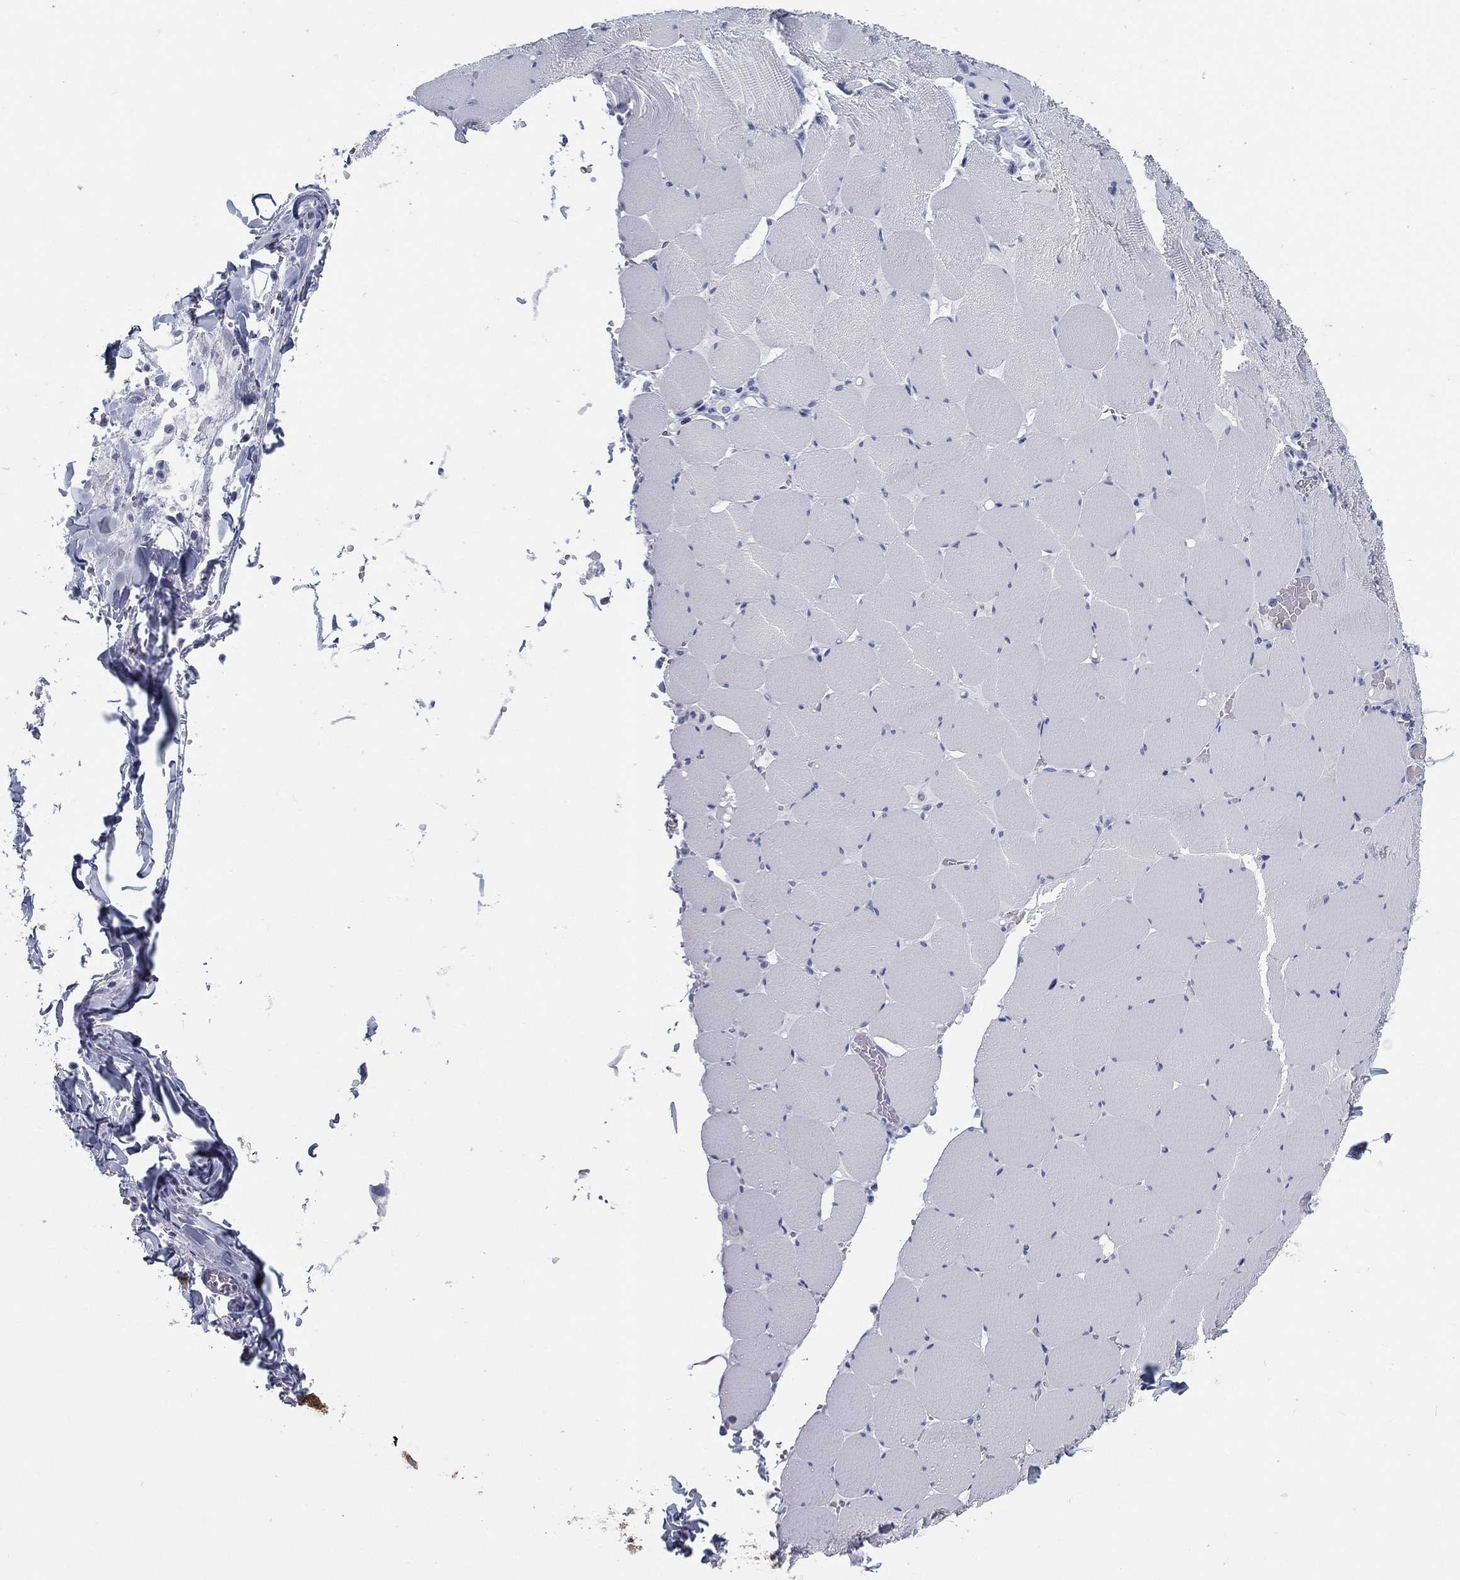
{"staining": {"intensity": "negative", "quantity": "none", "location": "none"}, "tissue": "skeletal muscle", "cell_type": "Myocytes", "image_type": "normal", "snomed": [{"axis": "morphology", "description": "Normal tissue, NOS"}, {"axis": "morphology", "description": "Malignant melanoma, Metastatic site"}, {"axis": "topography", "description": "Skeletal muscle"}], "caption": "The image demonstrates no significant expression in myocytes of skeletal muscle. The staining was performed using DAB to visualize the protein expression in brown, while the nuclei were stained in blue with hematoxylin (Magnification: 20x).", "gene": "ATP1B2", "patient": {"sex": "male", "age": 50}}